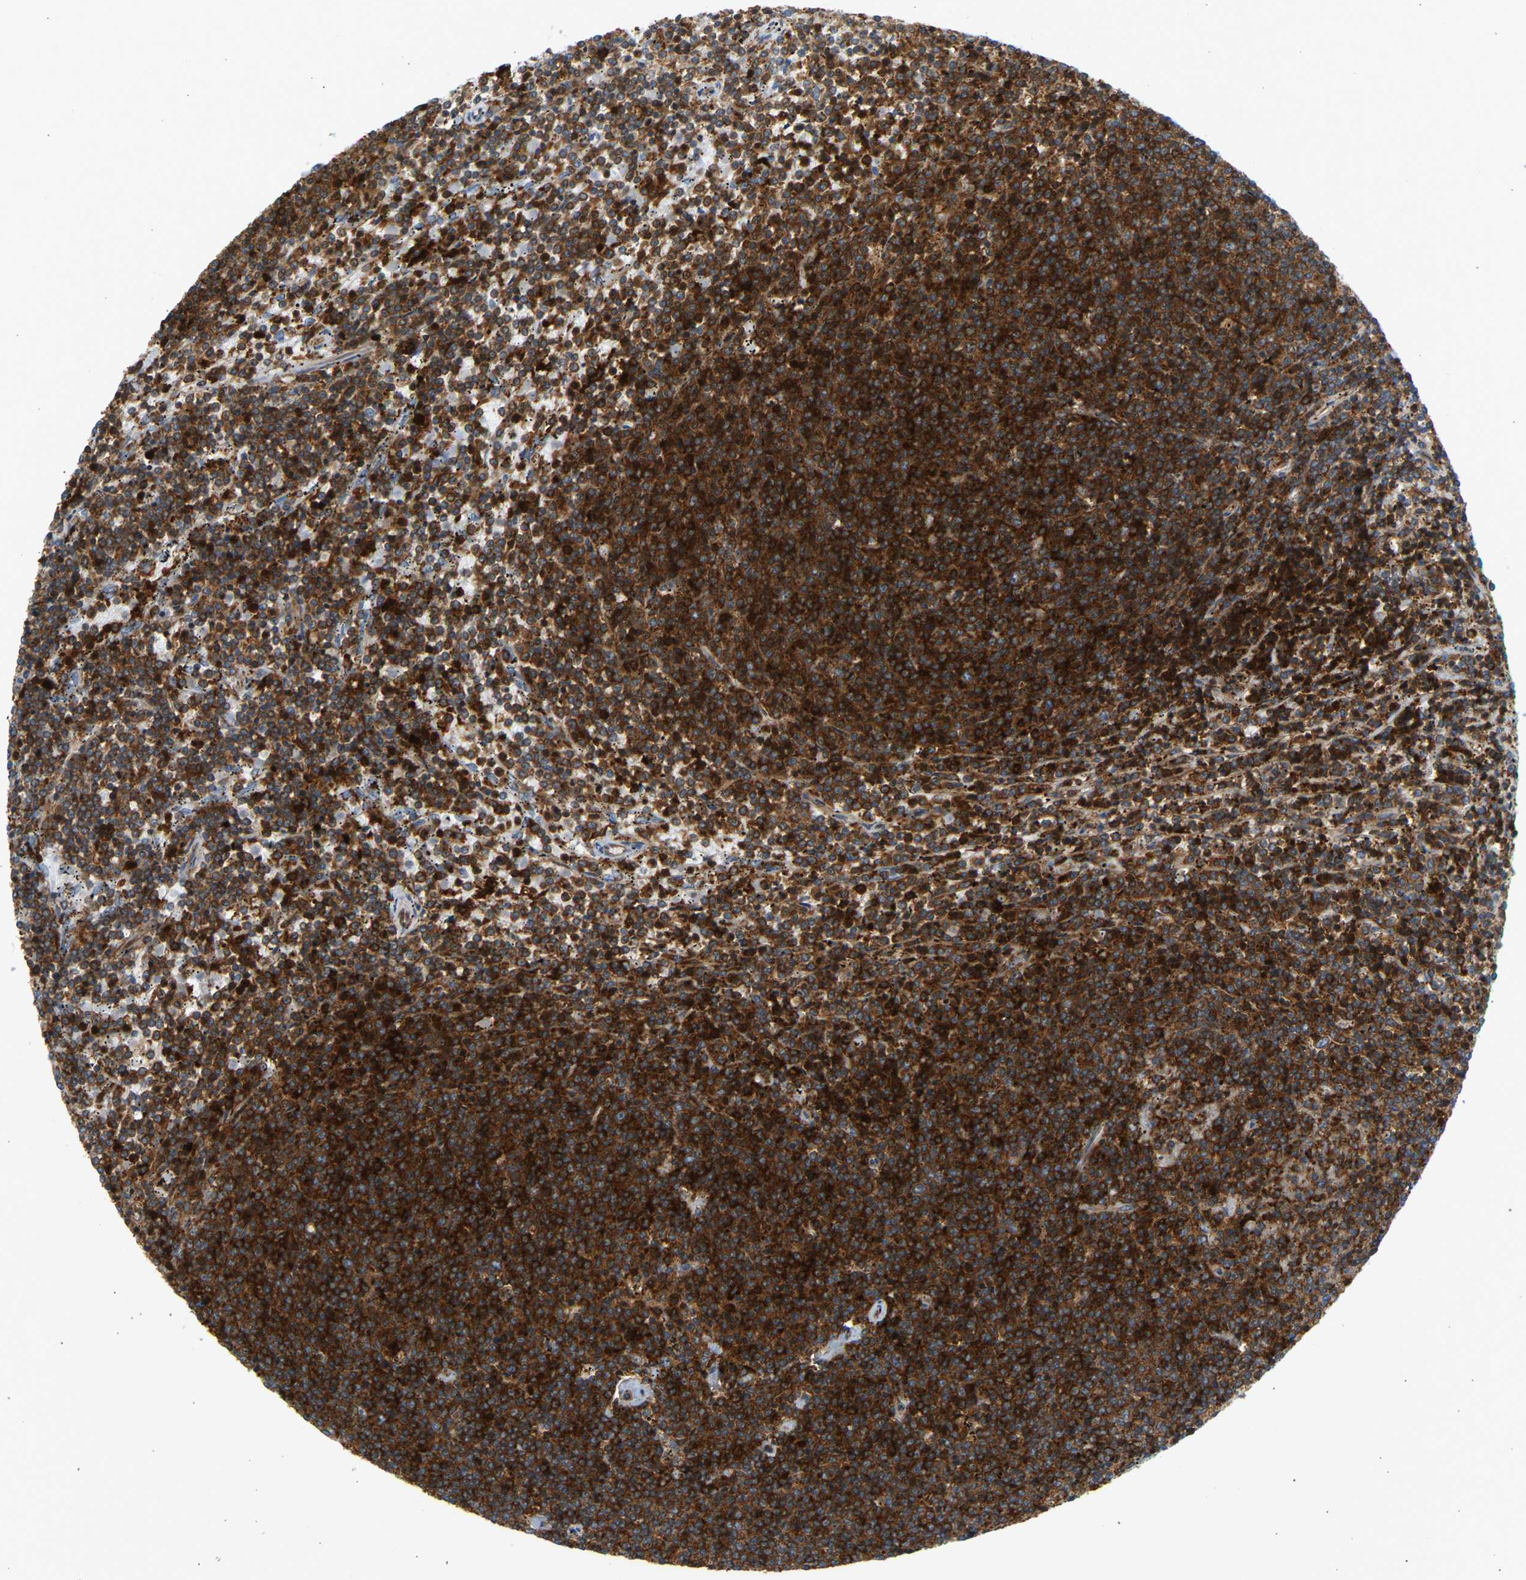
{"staining": {"intensity": "strong", "quantity": ">75%", "location": "cytoplasmic/membranous"}, "tissue": "lymphoma", "cell_type": "Tumor cells", "image_type": "cancer", "snomed": [{"axis": "morphology", "description": "Malignant lymphoma, non-Hodgkin's type, Low grade"}, {"axis": "topography", "description": "Spleen"}], "caption": "IHC photomicrograph of human lymphoma stained for a protein (brown), which shows high levels of strong cytoplasmic/membranous staining in about >75% of tumor cells.", "gene": "FNBP1", "patient": {"sex": "female", "age": 50}}